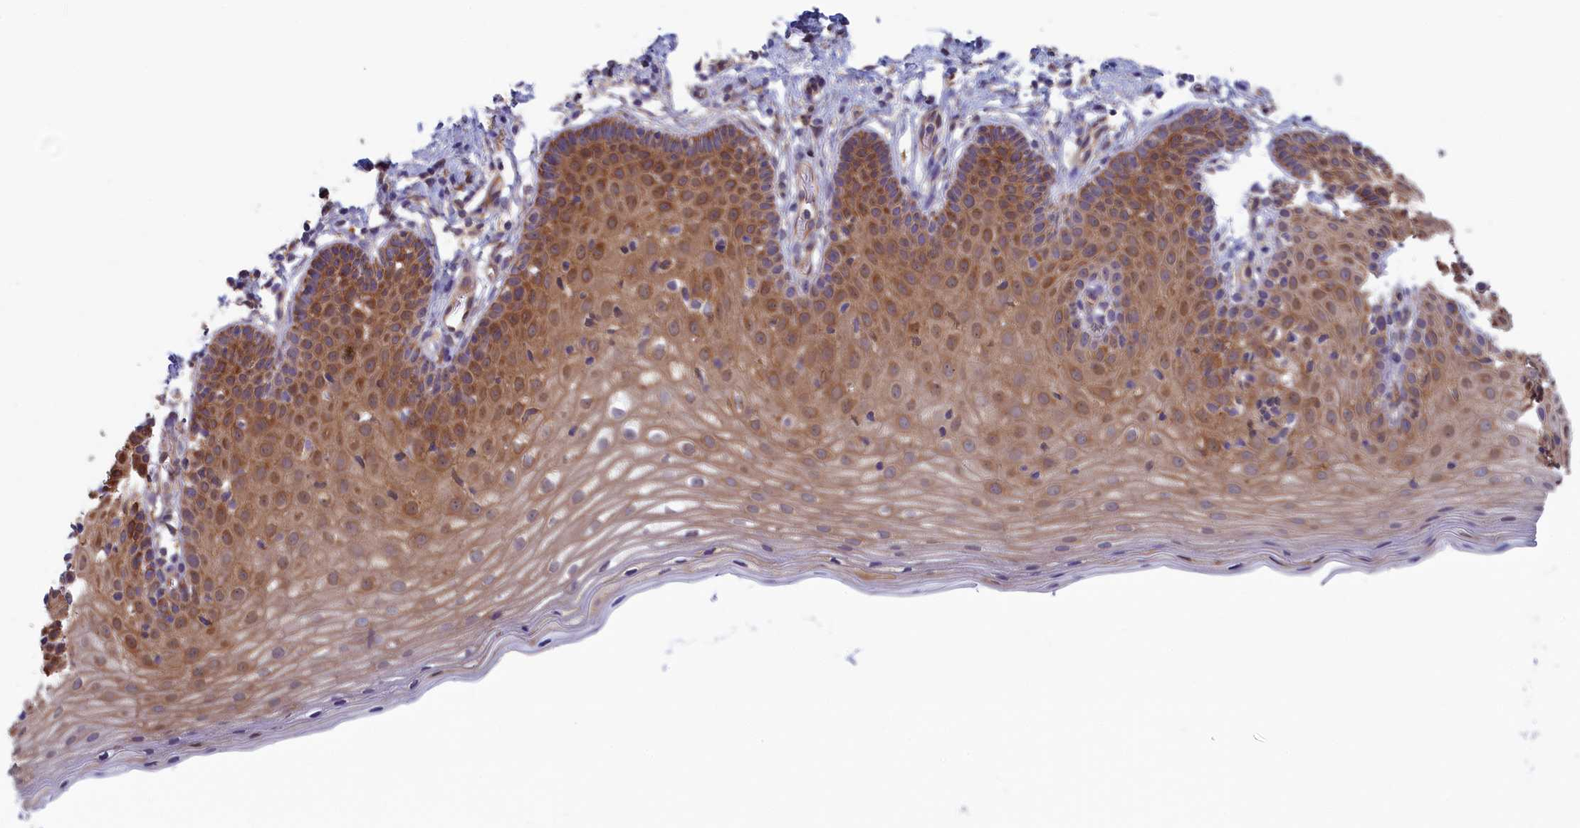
{"staining": {"intensity": "moderate", "quantity": ">75%", "location": "cytoplasmic/membranous"}, "tissue": "cervix", "cell_type": "Glandular cells", "image_type": "normal", "snomed": [{"axis": "morphology", "description": "Normal tissue, NOS"}, {"axis": "topography", "description": "Cervix"}], "caption": "Normal cervix demonstrates moderate cytoplasmic/membranous positivity in about >75% of glandular cells, visualized by immunohistochemistry.", "gene": "SYNDIG1L", "patient": {"sex": "female", "age": 36}}